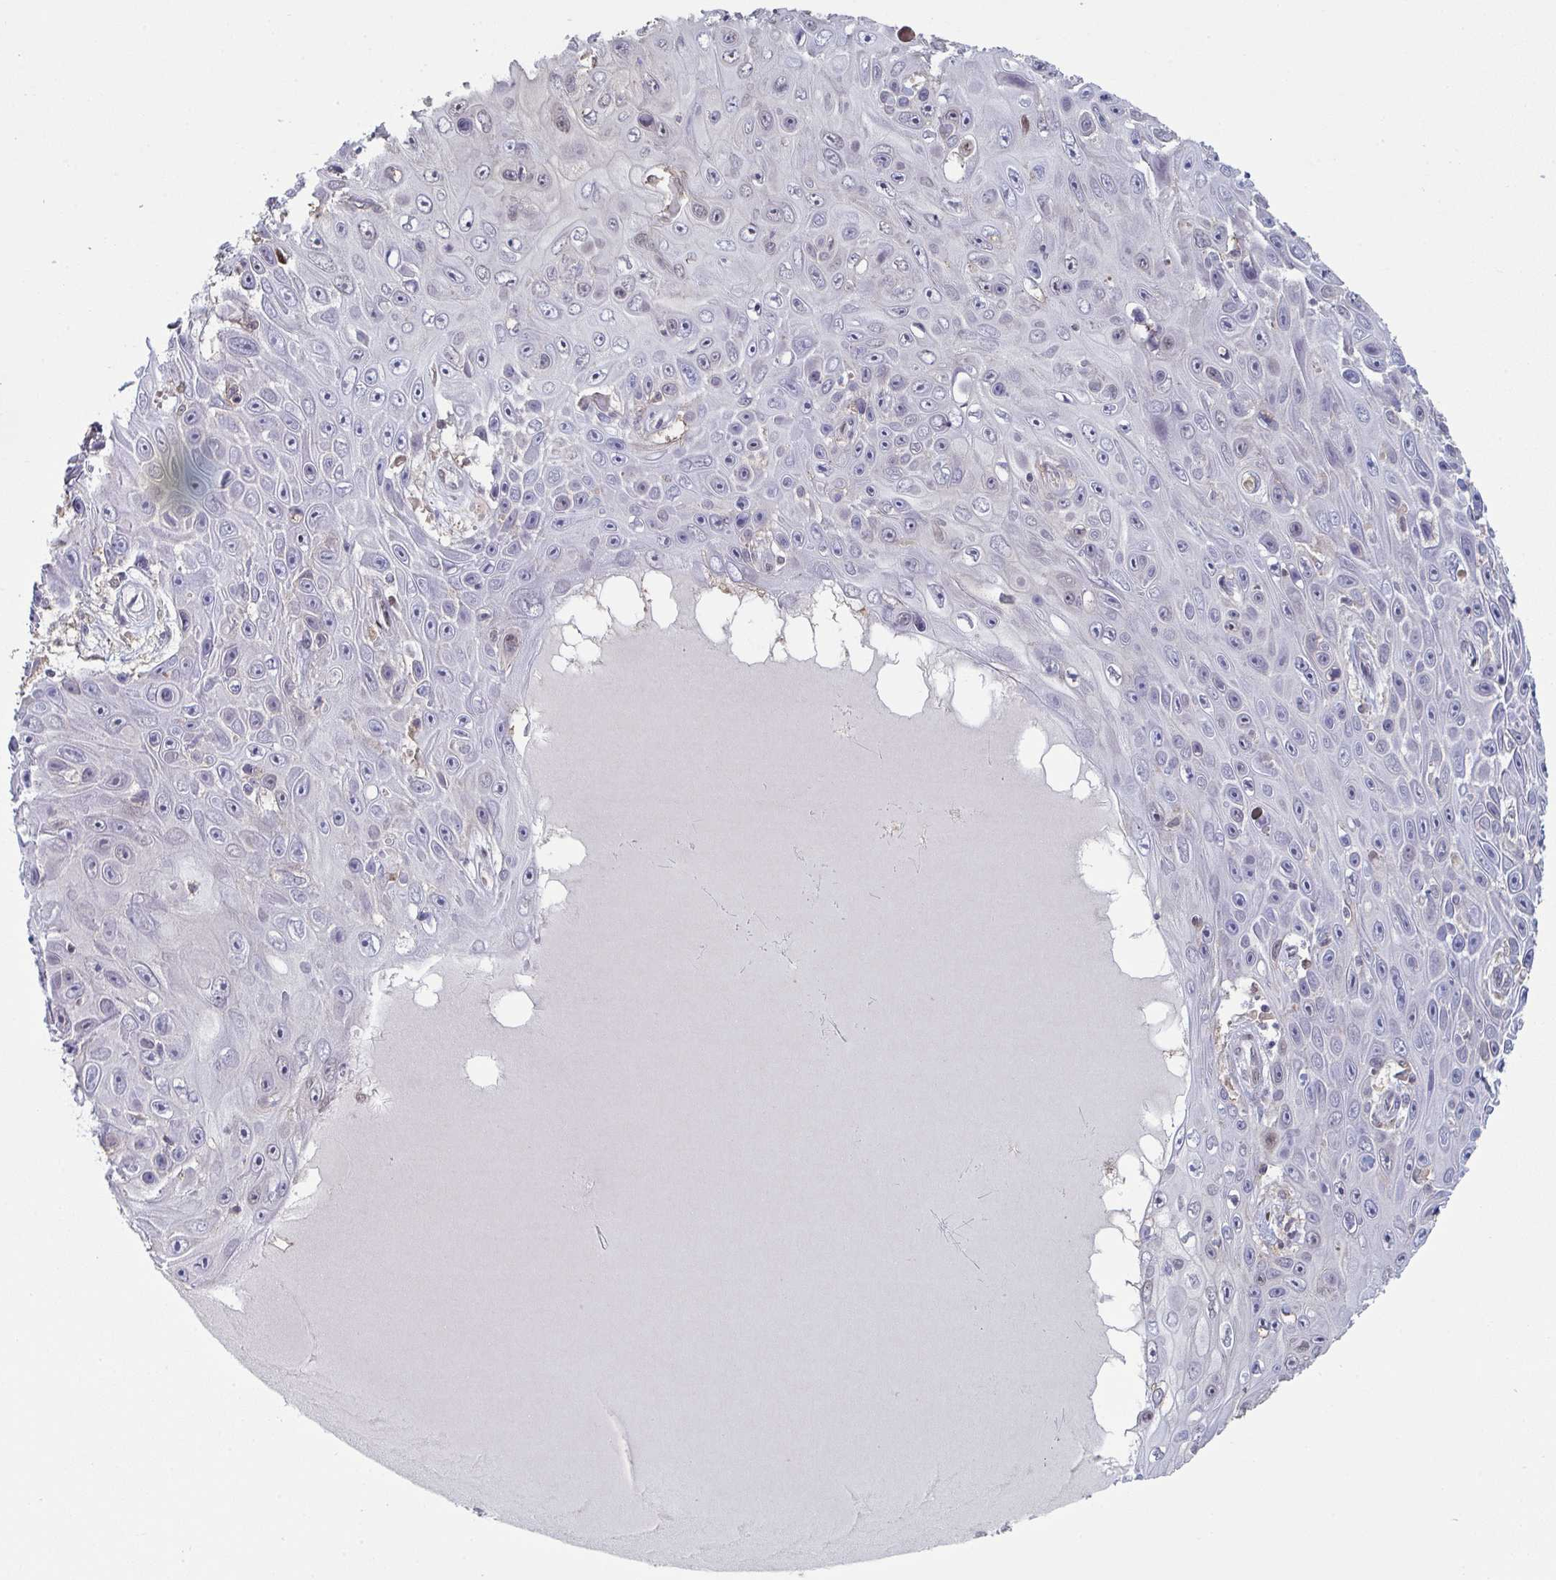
{"staining": {"intensity": "weak", "quantity": "<25%", "location": "nuclear"}, "tissue": "skin cancer", "cell_type": "Tumor cells", "image_type": "cancer", "snomed": [{"axis": "morphology", "description": "Squamous cell carcinoma, NOS"}, {"axis": "topography", "description": "Skin"}], "caption": "Tumor cells are negative for brown protein staining in skin cancer (squamous cell carcinoma). The staining was performed using DAB (3,3'-diaminobenzidine) to visualize the protein expression in brown, while the nuclei were stained in blue with hematoxylin (Magnification: 20x).", "gene": "ACD", "patient": {"sex": "male", "age": 82}}